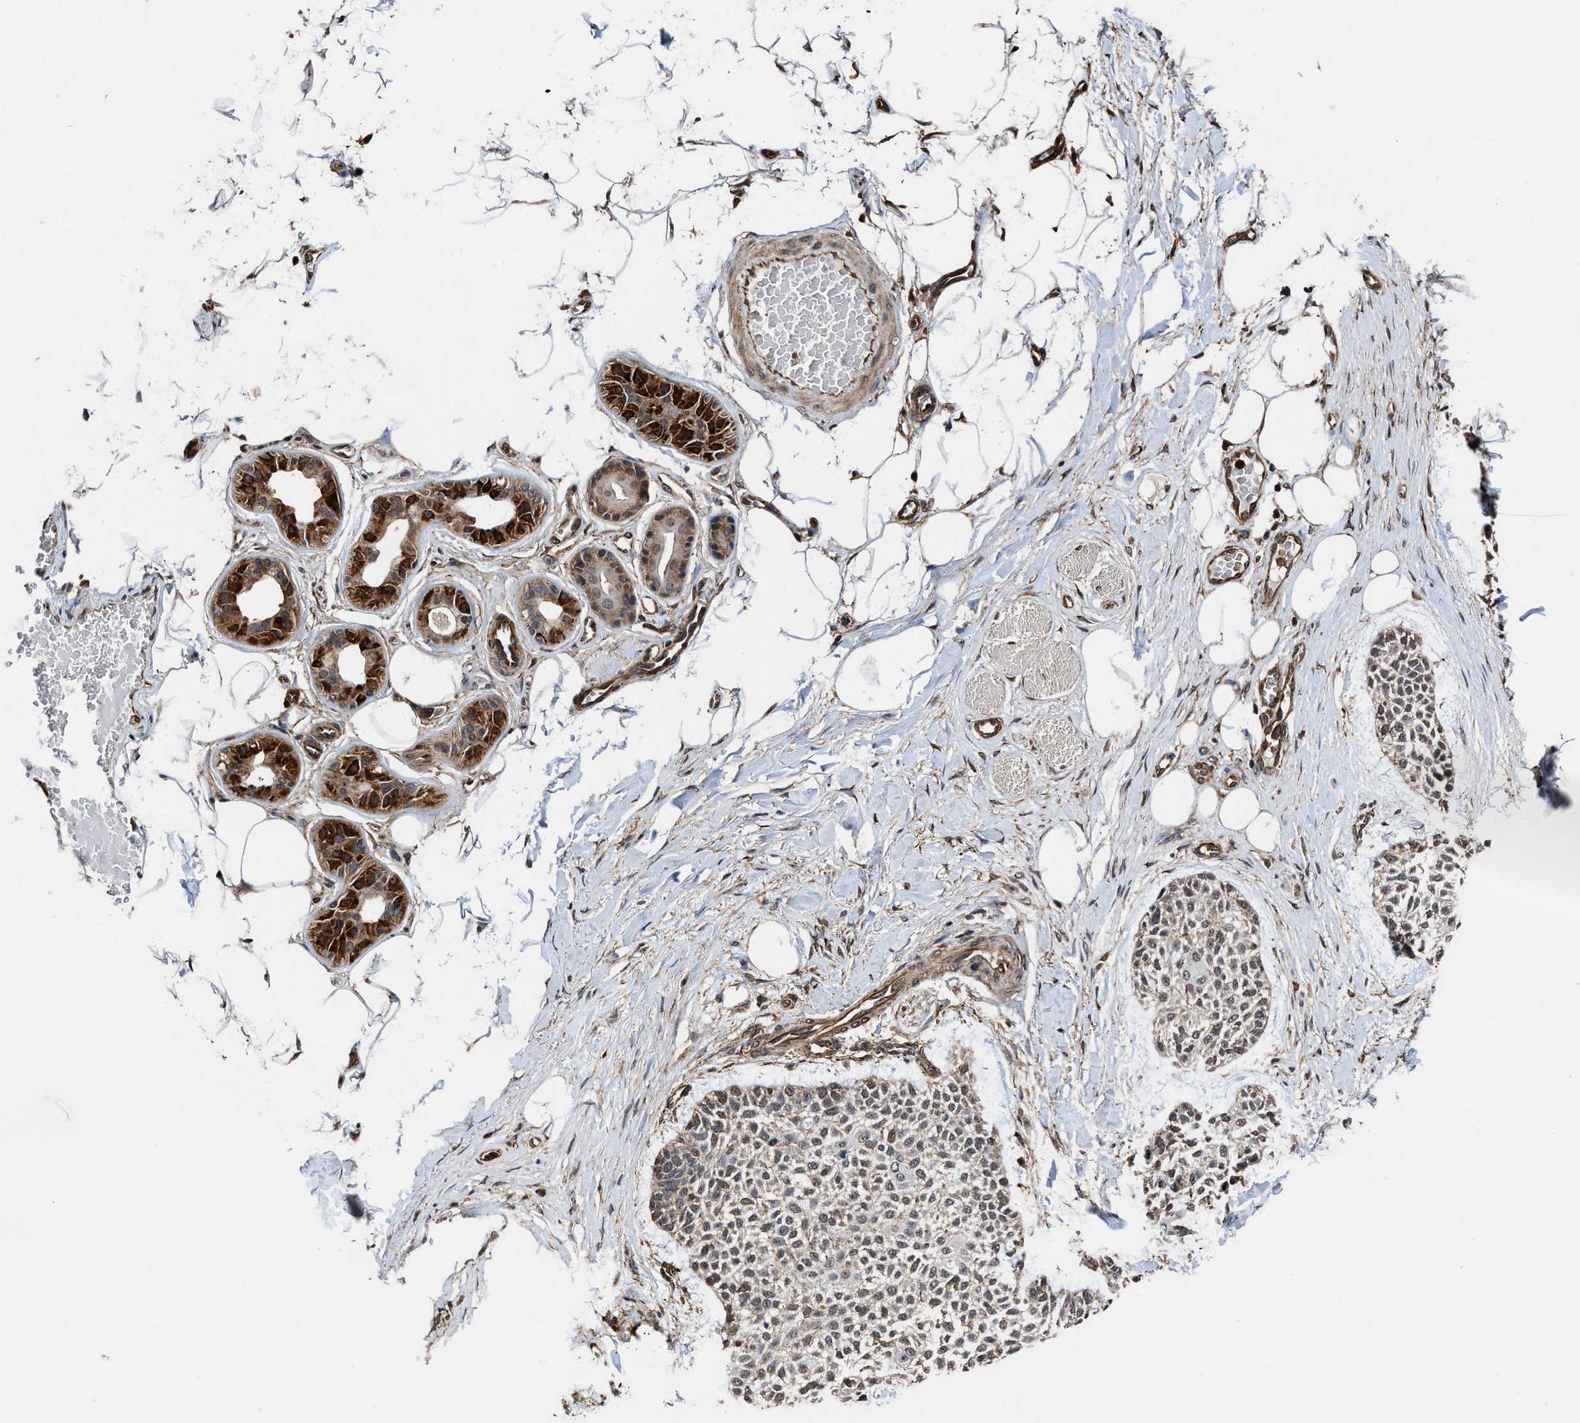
{"staining": {"intensity": "moderate", "quantity": ">75%", "location": "cytoplasmic/membranous"}, "tissue": "skin cancer", "cell_type": "Tumor cells", "image_type": "cancer", "snomed": [{"axis": "morphology", "description": "Normal tissue, NOS"}, {"axis": "morphology", "description": "Basal cell carcinoma"}, {"axis": "topography", "description": "Skin"}], "caption": "Immunohistochemistry (DAB (3,3'-diaminobenzidine)) staining of skin basal cell carcinoma exhibits moderate cytoplasmic/membranous protein expression in approximately >75% of tumor cells. (DAB IHC, brown staining for protein, blue staining for nuclei).", "gene": "SEPTIN2", "patient": {"sex": "female", "age": 70}}